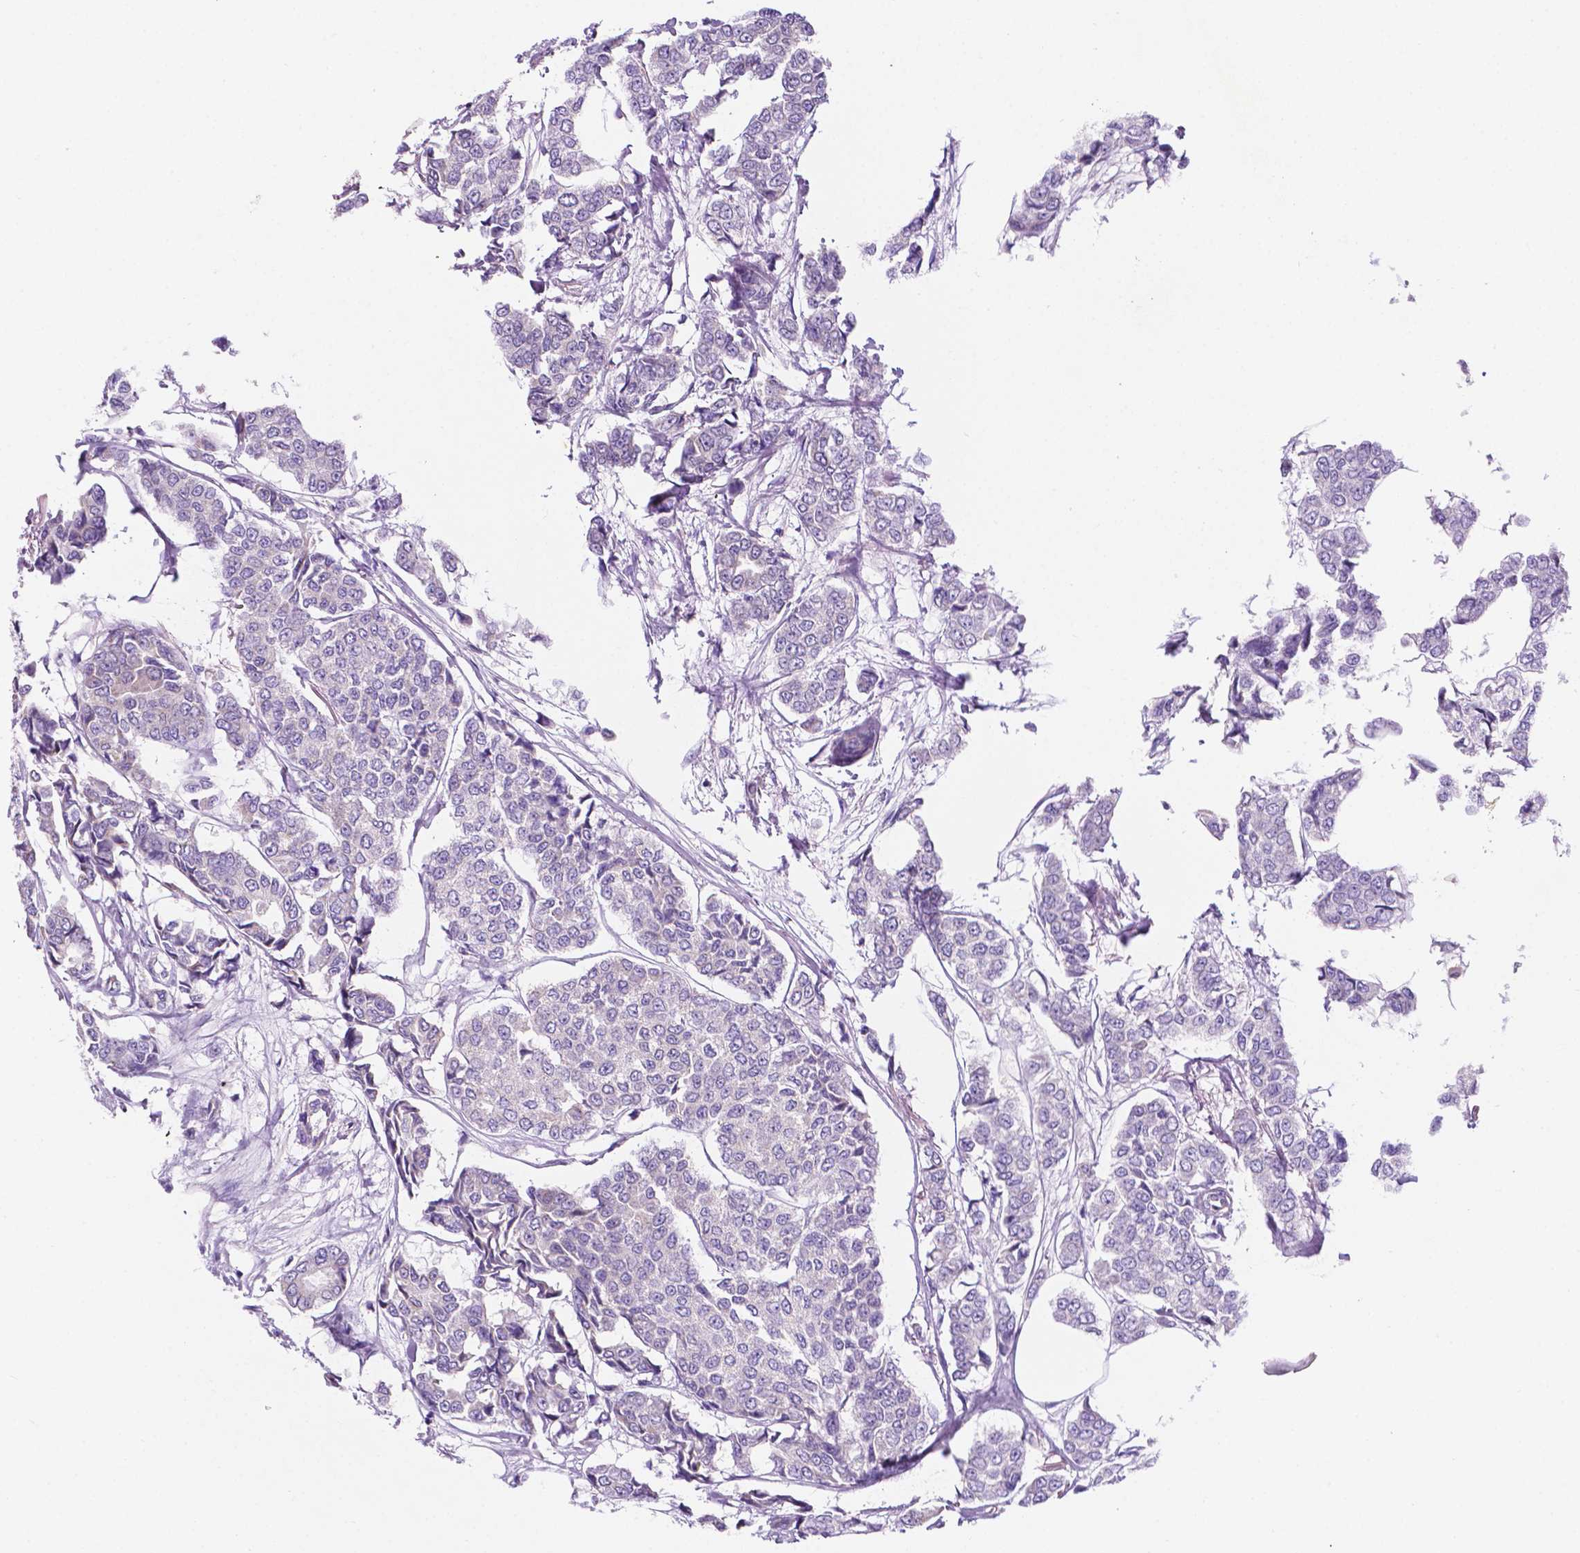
{"staining": {"intensity": "negative", "quantity": "none", "location": "none"}, "tissue": "breast cancer", "cell_type": "Tumor cells", "image_type": "cancer", "snomed": [{"axis": "morphology", "description": "Duct carcinoma"}, {"axis": "topography", "description": "Breast"}], "caption": "Tumor cells are negative for brown protein staining in breast cancer.", "gene": "FAM50B", "patient": {"sex": "female", "age": 94}}